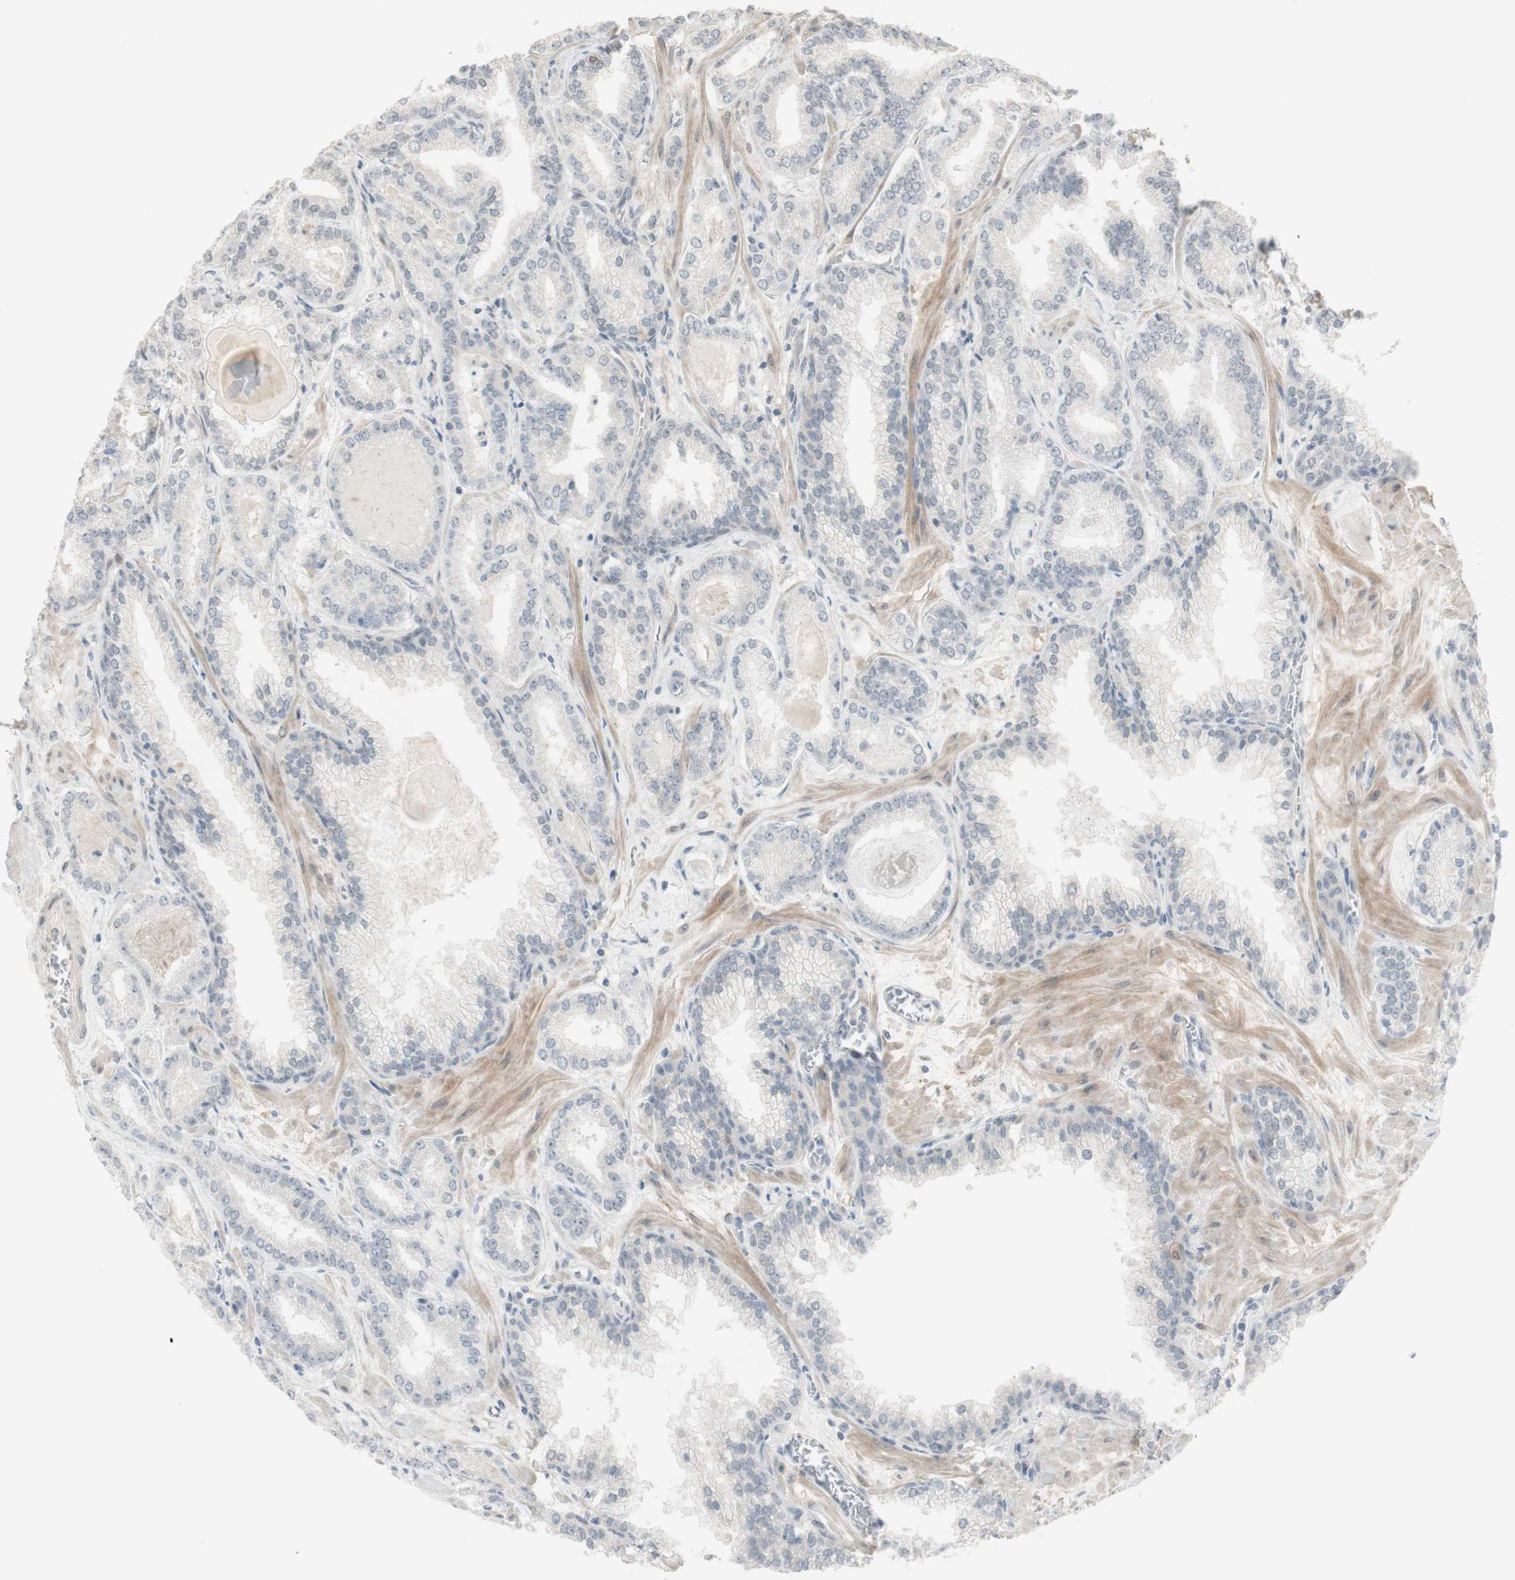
{"staining": {"intensity": "negative", "quantity": "none", "location": "none"}, "tissue": "prostate cancer", "cell_type": "Tumor cells", "image_type": "cancer", "snomed": [{"axis": "morphology", "description": "Adenocarcinoma, Low grade"}, {"axis": "topography", "description": "Prostate"}], "caption": "This is a image of immunohistochemistry staining of prostate adenocarcinoma (low-grade), which shows no staining in tumor cells.", "gene": "PLCD4", "patient": {"sex": "male", "age": 59}}